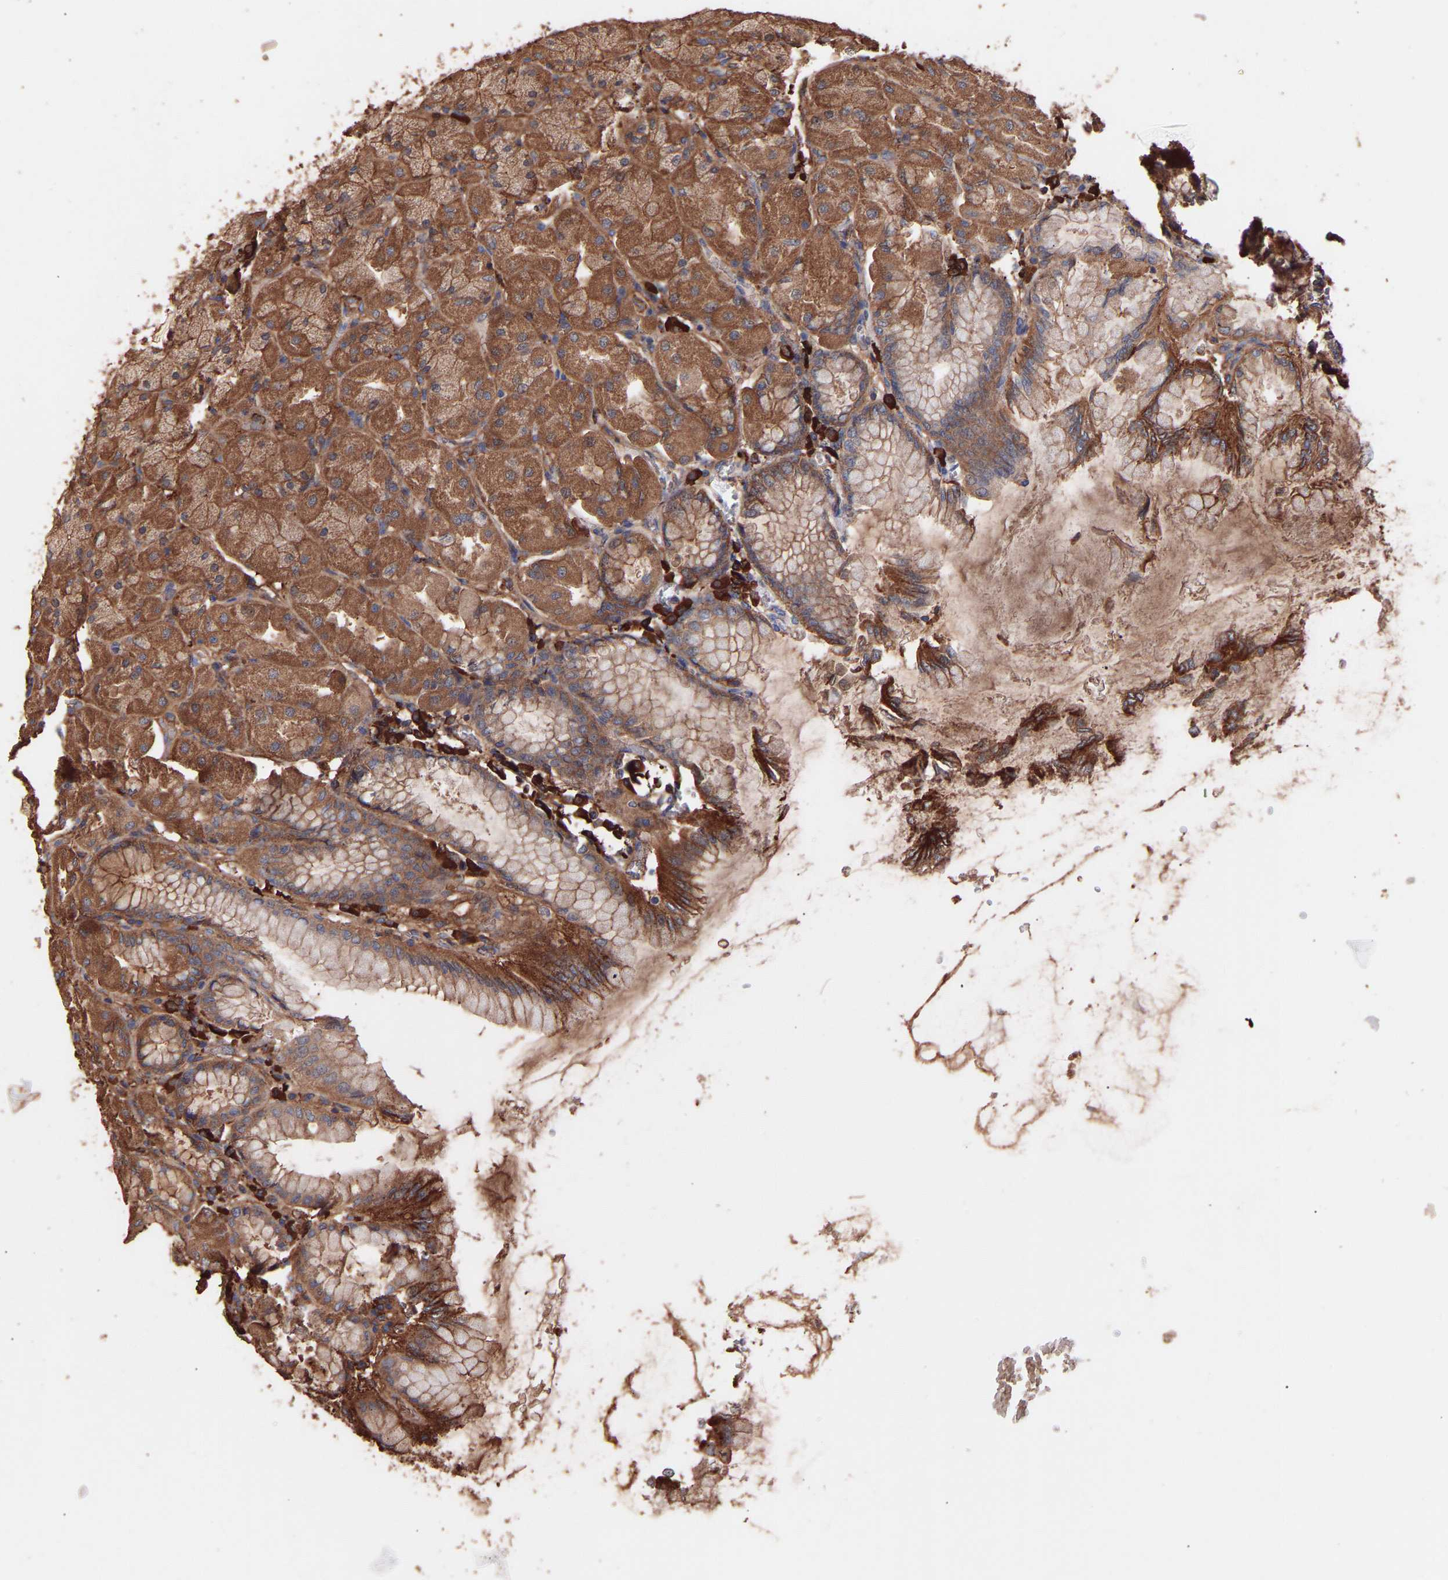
{"staining": {"intensity": "moderate", "quantity": ">75%", "location": "cytoplasmic/membranous"}, "tissue": "stomach", "cell_type": "Glandular cells", "image_type": "normal", "snomed": [{"axis": "morphology", "description": "Normal tissue, NOS"}, {"axis": "topography", "description": "Stomach, upper"}], "caption": "Human stomach stained with a brown dye demonstrates moderate cytoplasmic/membranous positive expression in approximately >75% of glandular cells.", "gene": "TMEM268", "patient": {"sex": "female", "age": 56}}